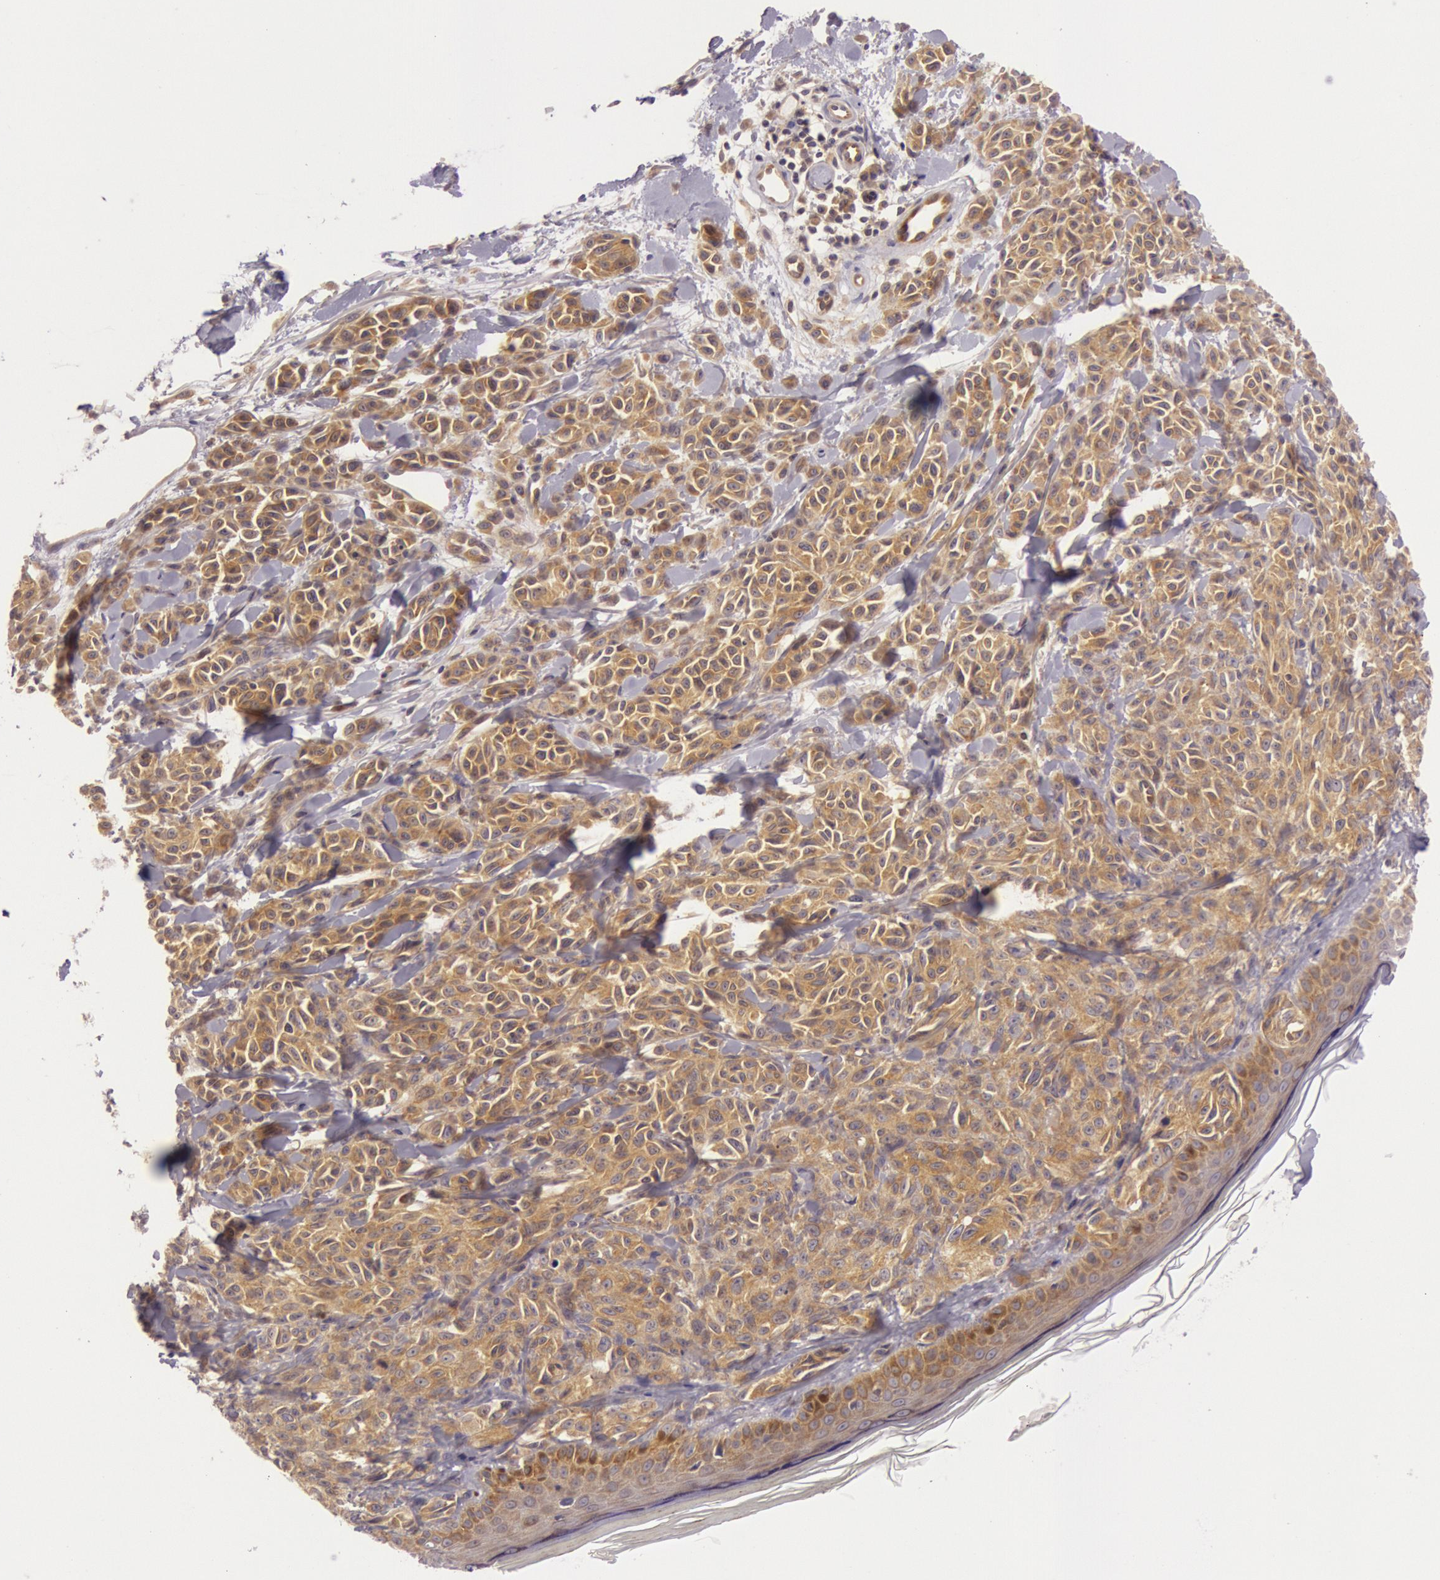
{"staining": {"intensity": "moderate", "quantity": ">75%", "location": "cytoplasmic/membranous"}, "tissue": "melanoma", "cell_type": "Tumor cells", "image_type": "cancer", "snomed": [{"axis": "morphology", "description": "Malignant melanoma, NOS"}, {"axis": "topography", "description": "Skin"}], "caption": "Moderate cytoplasmic/membranous expression for a protein is identified in about >75% of tumor cells of melanoma using immunohistochemistry.", "gene": "CHUK", "patient": {"sex": "female", "age": 73}}